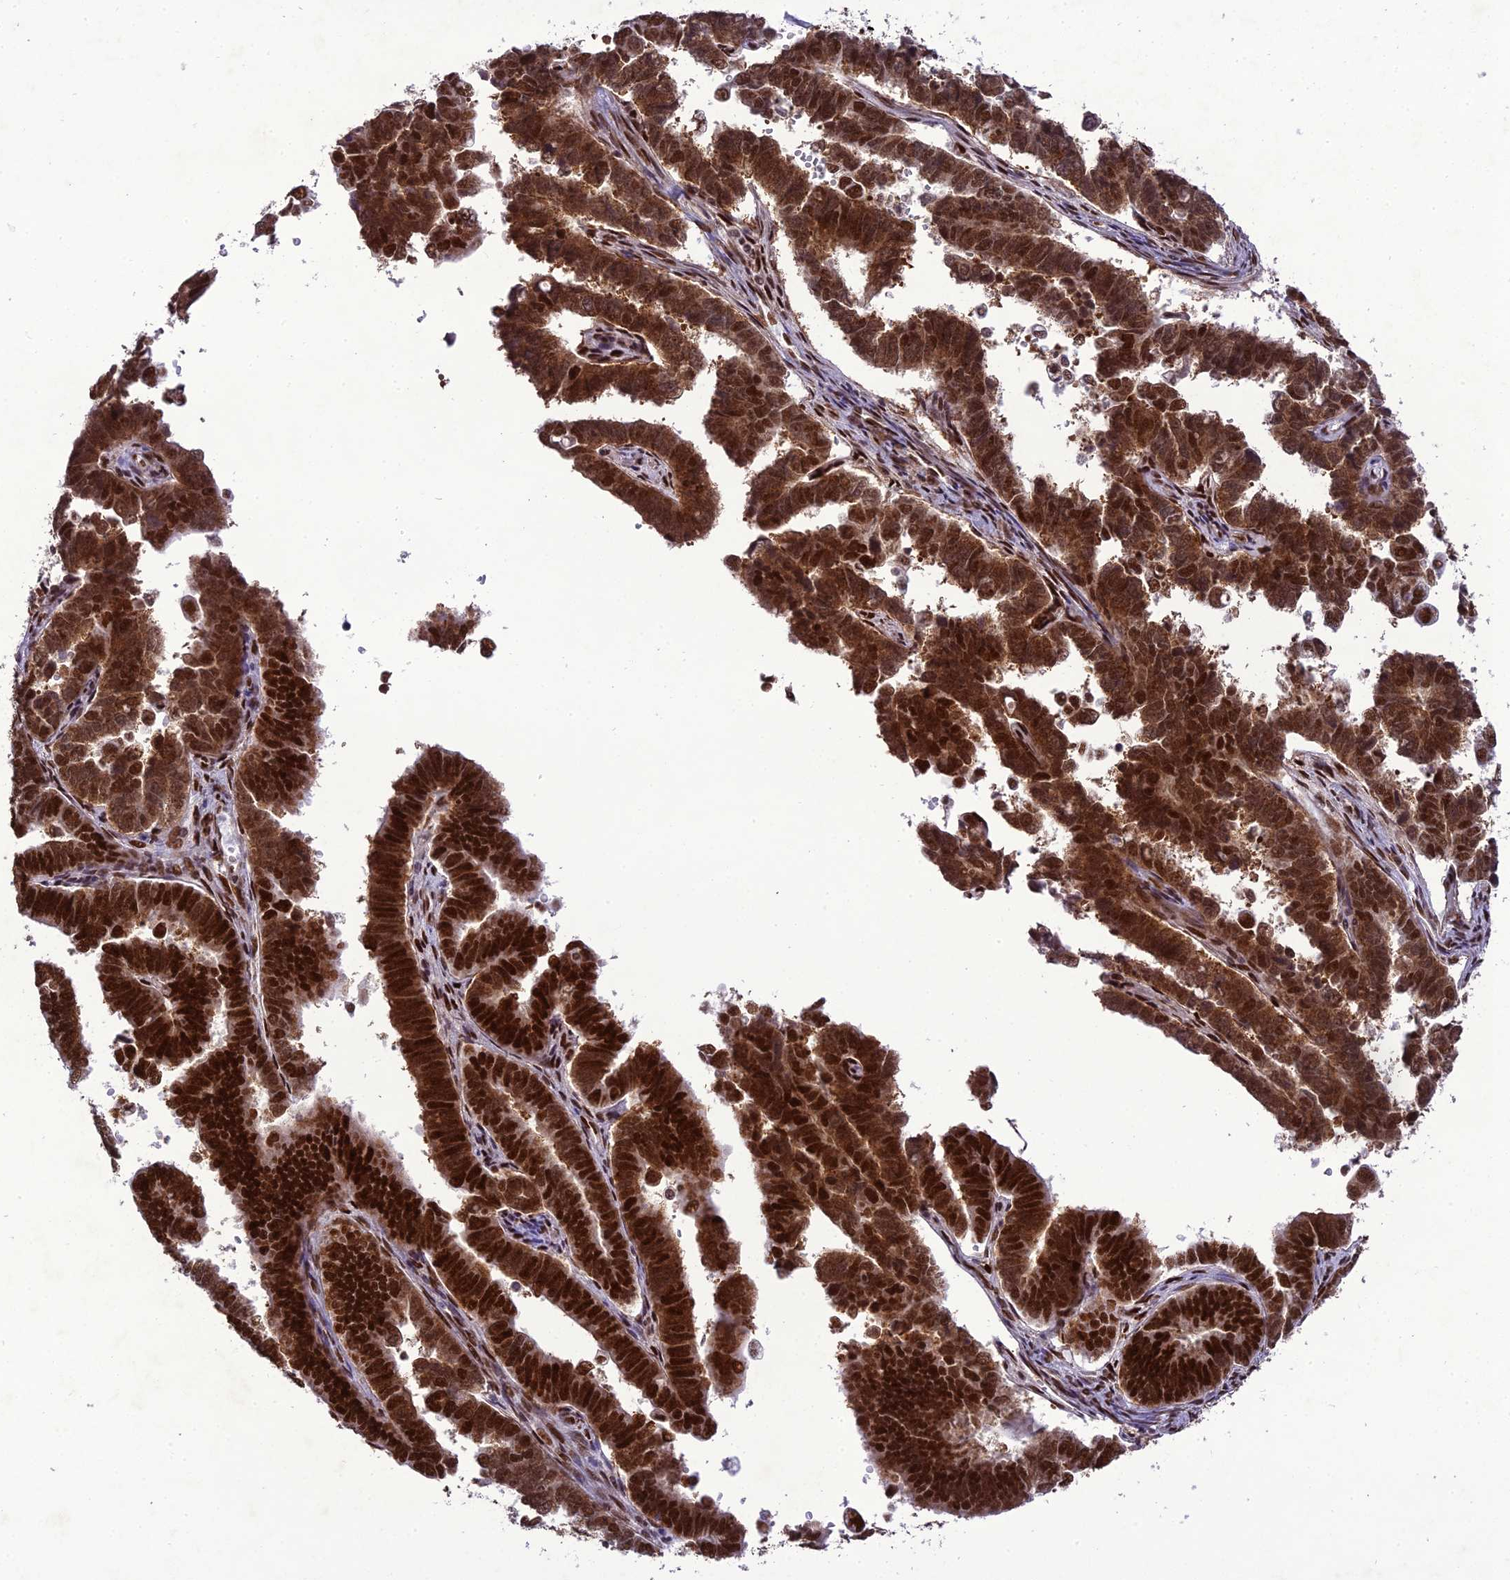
{"staining": {"intensity": "strong", "quantity": ">75%", "location": "nuclear"}, "tissue": "endometrial cancer", "cell_type": "Tumor cells", "image_type": "cancer", "snomed": [{"axis": "morphology", "description": "Adenocarcinoma, NOS"}, {"axis": "topography", "description": "Endometrium"}], "caption": "Immunohistochemical staining of adenocarcinoma (endometrial) reveals high levels of strong nuclear positivity in approximately >75% of tumor cells. (IHC, brightfield microscopy, high magnification).", "gene": "DDX1", "patient": {"sex": "female", "age": 75}}